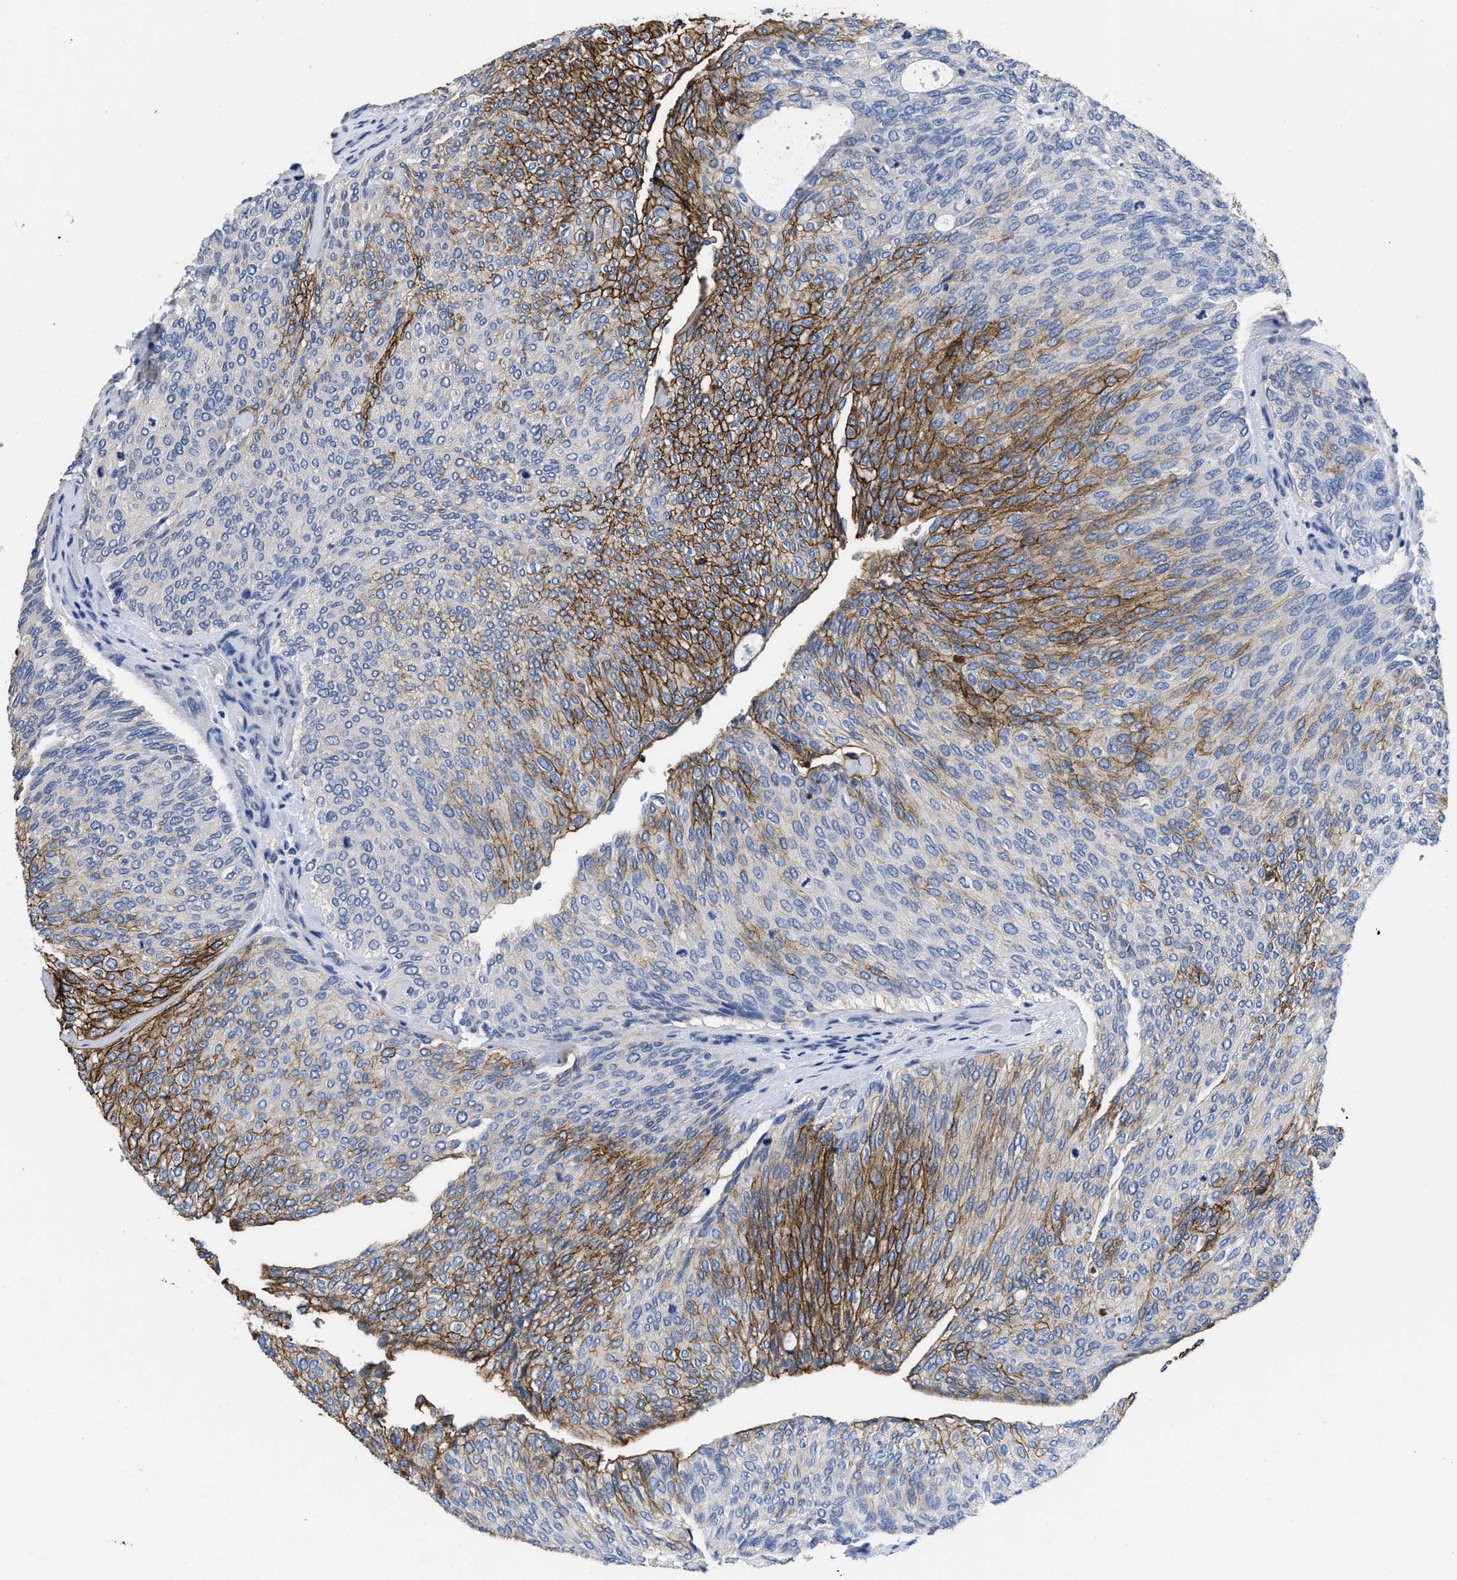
{"staining": {"intensity": "strong", "quantity": "25%-75%", "location": "cytoplasmic/membranous"}, "tissue": "urothelial cancer", "cell_type": "Tumor cells", "image_type": "cancer", "snomed": [{"axis": "morphology", "description": "Urothelial carcinoma, Low grade"}, {"axis": "topography", "description": "Urinary bladder"}], "caption": "Strong cytoplasmic/membranous expression is present in about 25%-75% of tumor cells in urothelial carcinoma (low-grade).", "gene": "CA9", "patient": {"sex": "female", "age": 79}}